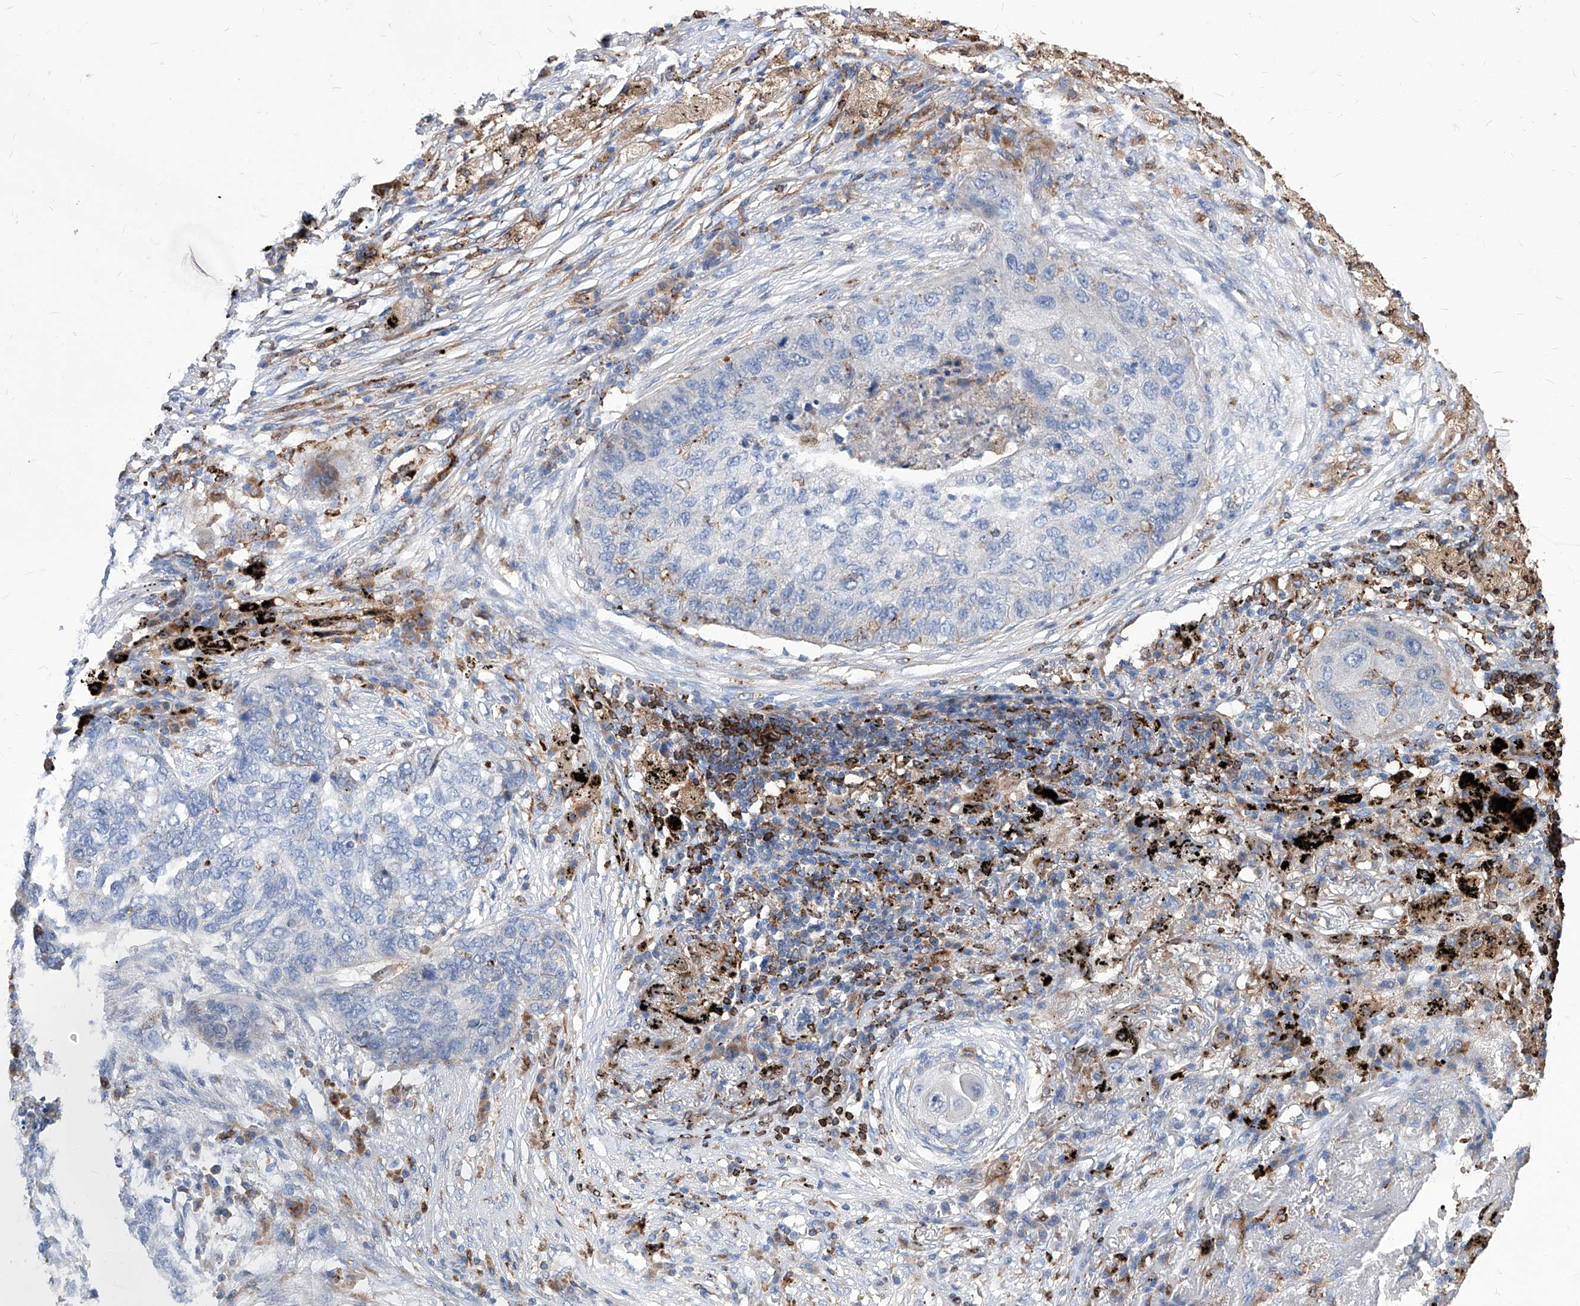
{"staining": {"intensity": "negative", "quantity": "none", "location": "none"}, "tissue": "lung cancer", "cell_type": "Tumor cells", "image_type": "cancer", "snomed": [{"axis": "morphology", "description": "Squamous cell carcinoma, NOS"}, {"axis": "topography", "description": "Lung"}], "caption": "An image of squamous cell carcinoma (lung) stained for a protein displays no brown staining in tumor cells. (DAB immunohistochemistry visualized using brightfield microscopy, high magnification).", "gene": "UBOX5", "patient": {"sex": "female", "age": 63}}